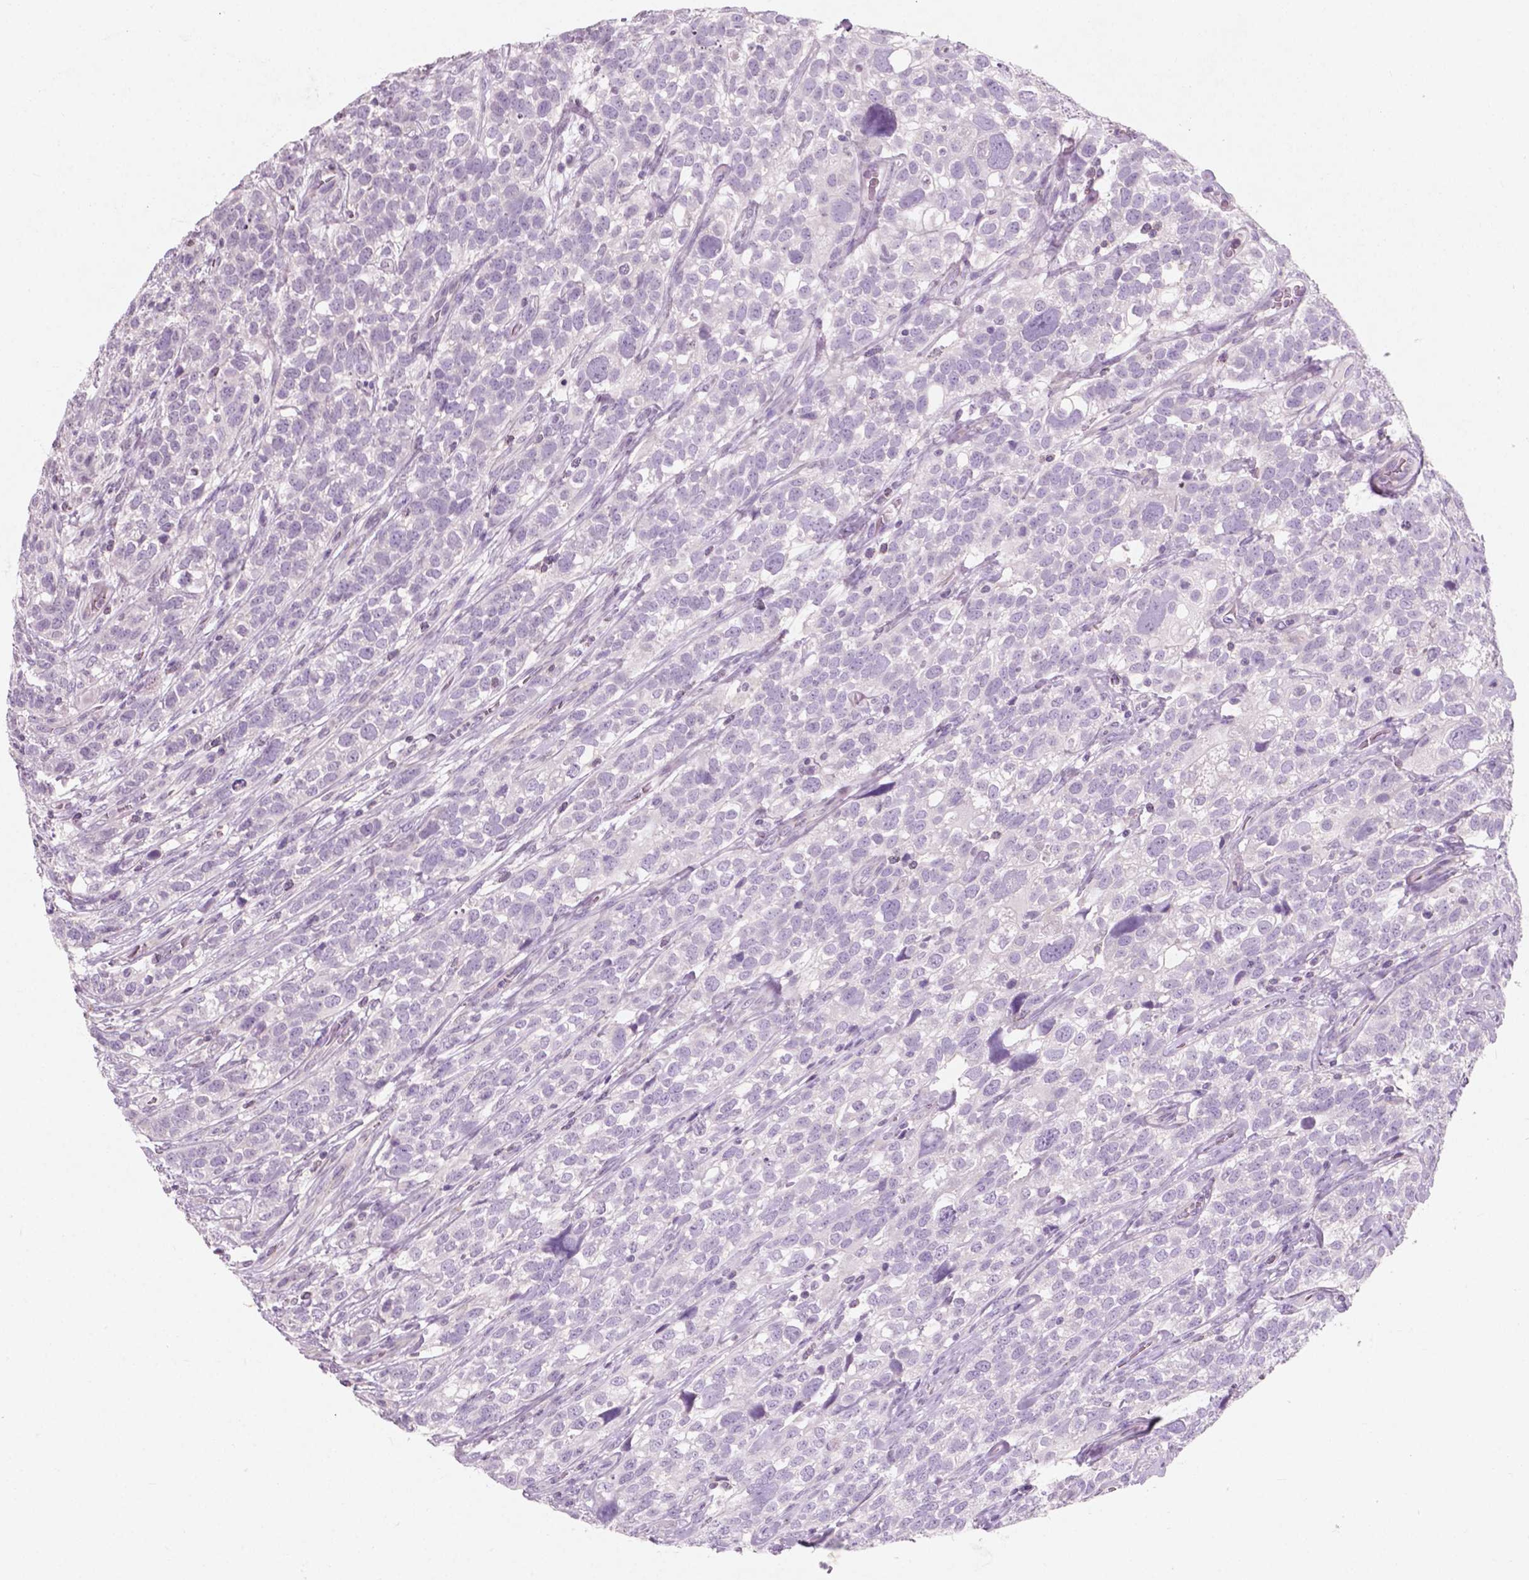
{"staining": {"intensity": "negative", "quantity": "none", "location": "none"}, "tissue": "urothelial cancer", "cell_type": "Tumor cells", "image_type": "cancer", "snomed": [{"axis": "morphology", "description": "Urothelial carcinoma, High grade"}, {"axis": "topography", "description": "Urinary bladder"}], "caption": "High power microscopy photomicrograph of an IHC photomicrograph of urothelial cancer, revealing no significant expression in tumor cells.", "gene": "AWAT1", "patient": {"sex": "female", "age": 58}}